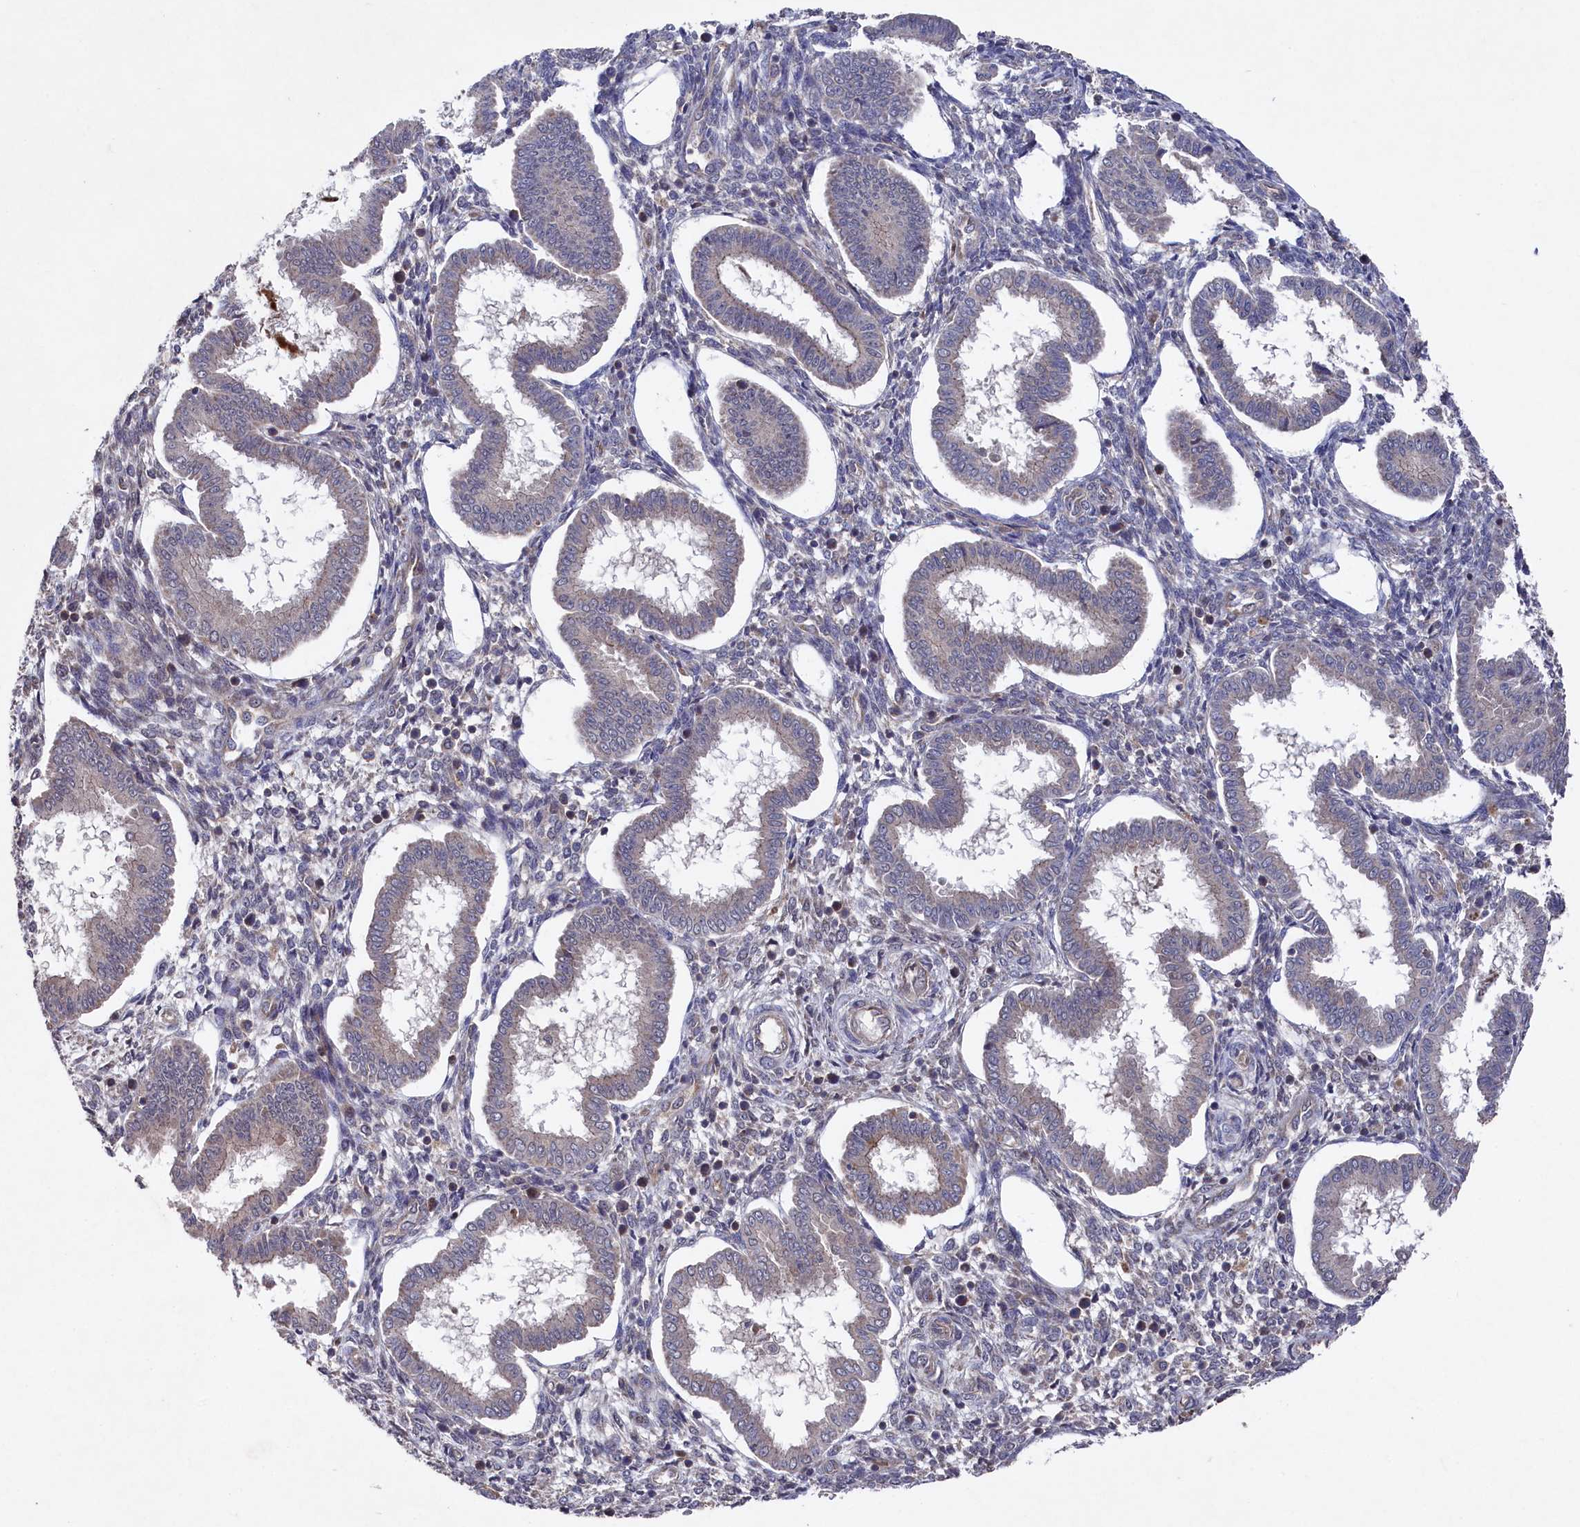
{"staining": {"intensity": "weak", "quantity": "<25%", "location": "cytoplasmic/membranous"}, "tissue": "endometrium", "cell_type": "Cells in endometrial stroma", "image_type": "normal", "snomed": [{"axis": "morphology", "description": "Normal tissue, NOS"}, {"axis": "topography", "description": "Endometrium"}], "caption": "DAB (3,3'-diaminobenzidine) immunohistochemical staining of benign human endometrium exhibits no significant expression in cells in endometrial stroma. Brightfield microscopy of IHC stained with DAB (3,3'-diaminobenzidine) (brown) and hematoxylin (blue), captured at high magnification.", "gene": "SUPV3L1", "patient": {"sex": "female", "age": 24}}